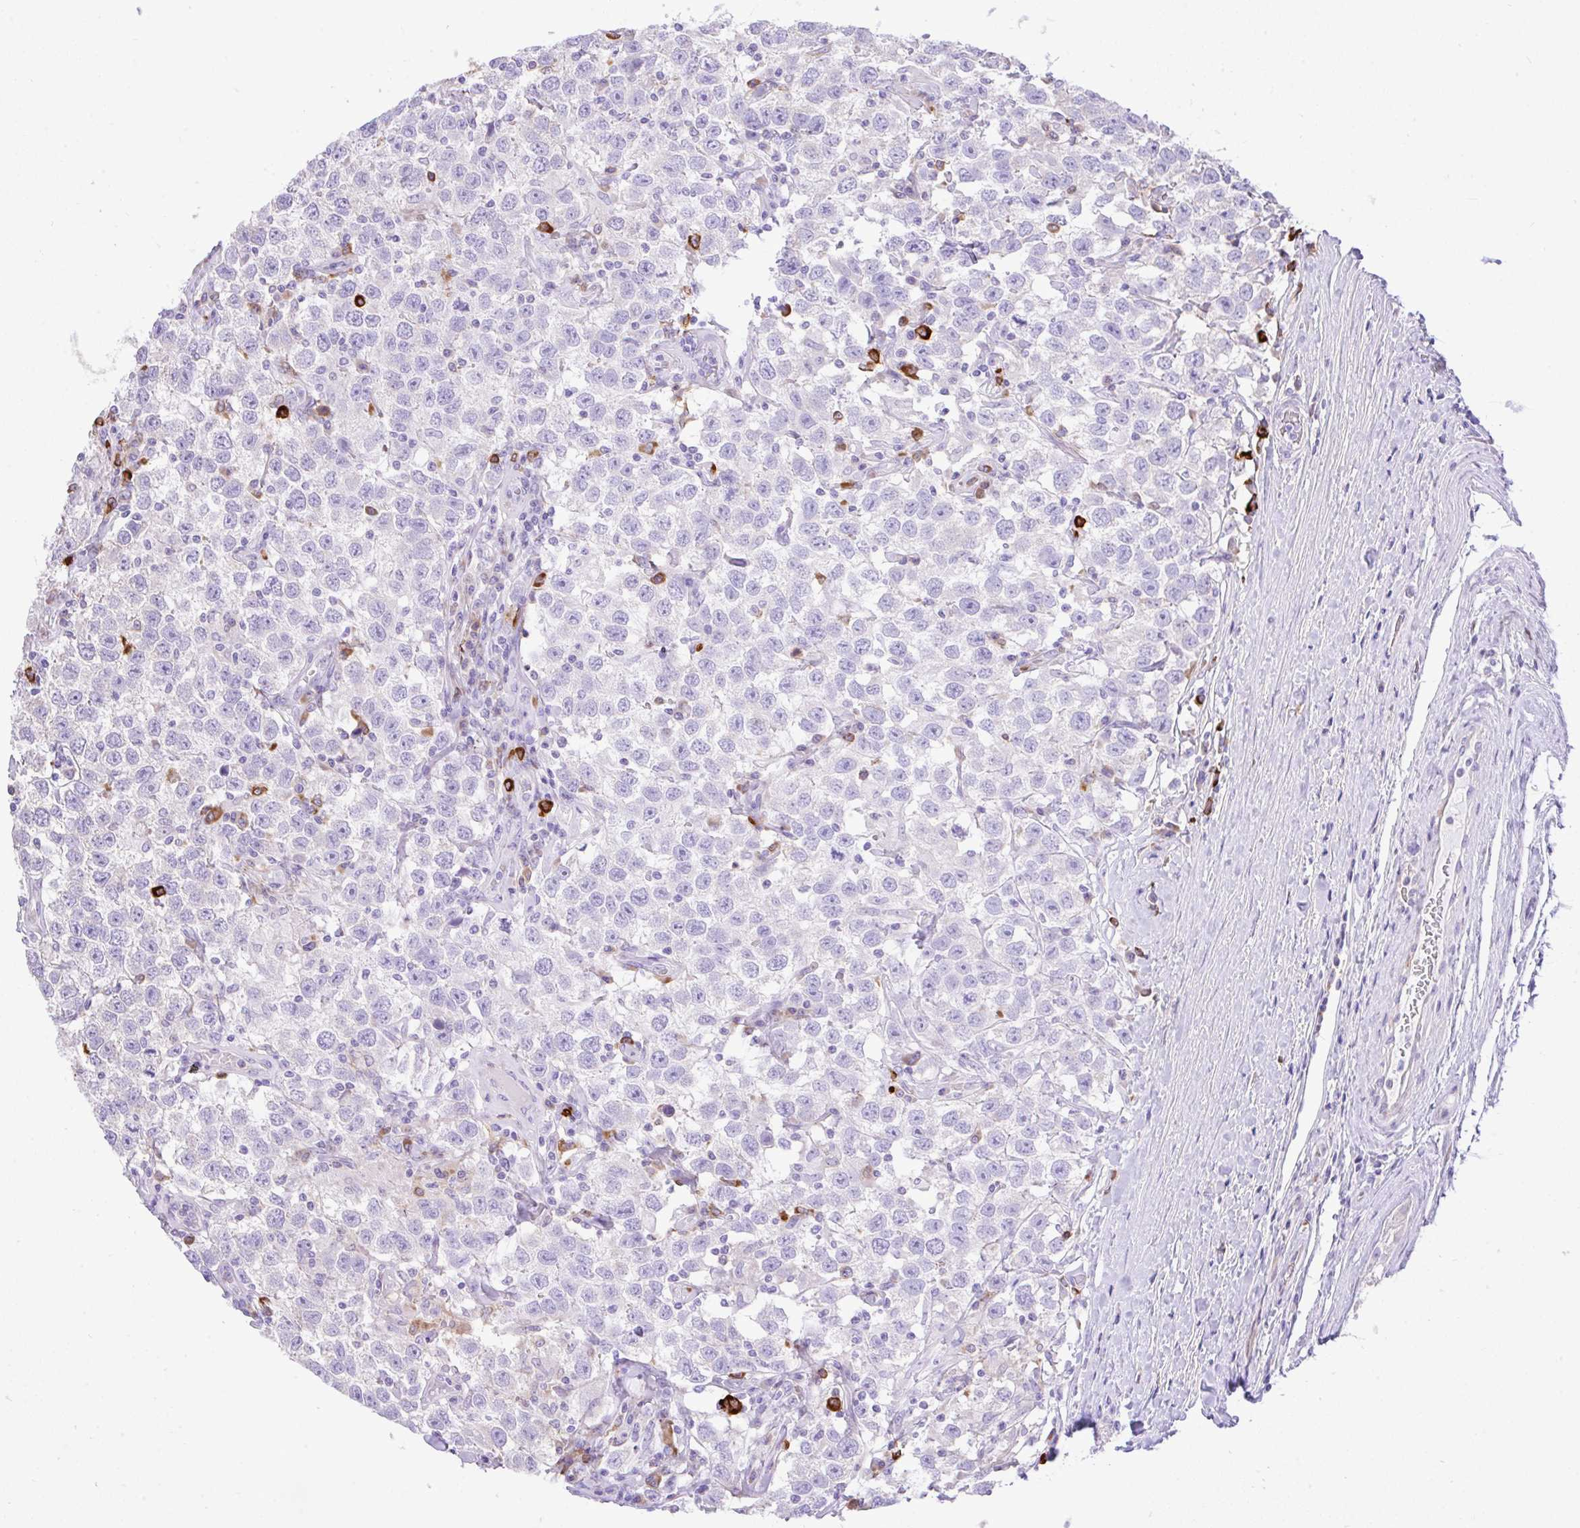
{"staining": {"intensity": "negative", "quantity": "none", "location": "none"}, "tissue": "testis cancer", "cell_type": "Tumor cells", "image_type": "cancer", "snomed": [{"axis": "morphology", "description": "Seminoma, NOS"}, {"axis": "topography", "description": "Testis"}], "caption": "Testis cancer (seminoma) was stained to show a protein in brown. There is no significant expression in tumor cells. (DAB IHC, high magnification).", "gene": "EEF1A2", "patient": {"sex": "male", "age": 41}}